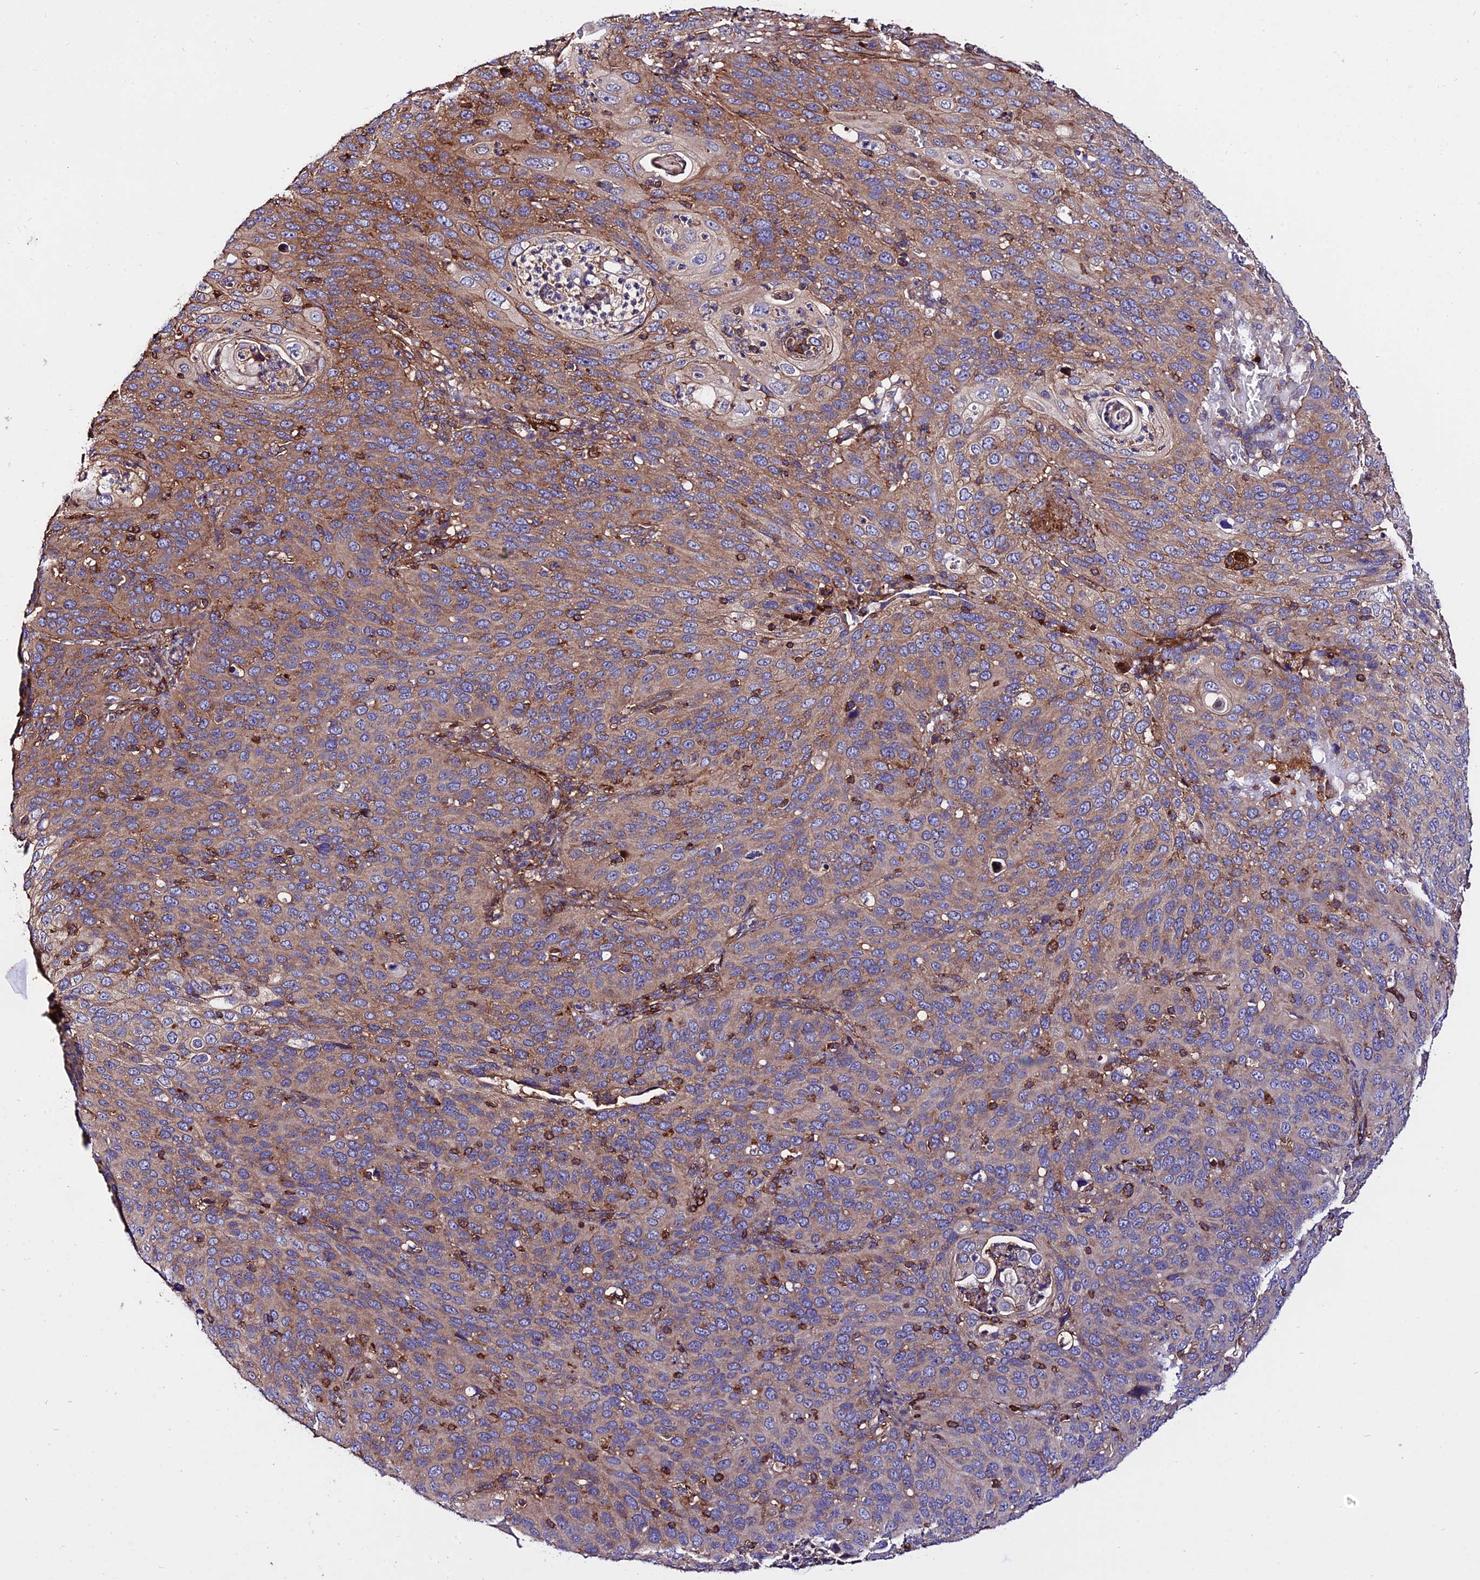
{"staining": {"intensity": "moderate", "quantity": ">75%", "location": "cytoplasmic/membranous"}, "tissue": "cervical cancer", "cell_type": "Tumor cells", "image_type": "cancer", "snomed": [{"axis": "morphology", "description": "Squamous cell carcinoma, NOS"}, {"axis": "topography", "description": "Cervix"}], "caption": "A brown stain shows moderate cytoplasmic/membranous positivity of a protein in human cervical cancer tumor cells.", "gene": "PYM1", "patient": {"sex": "female", "age": 36}}